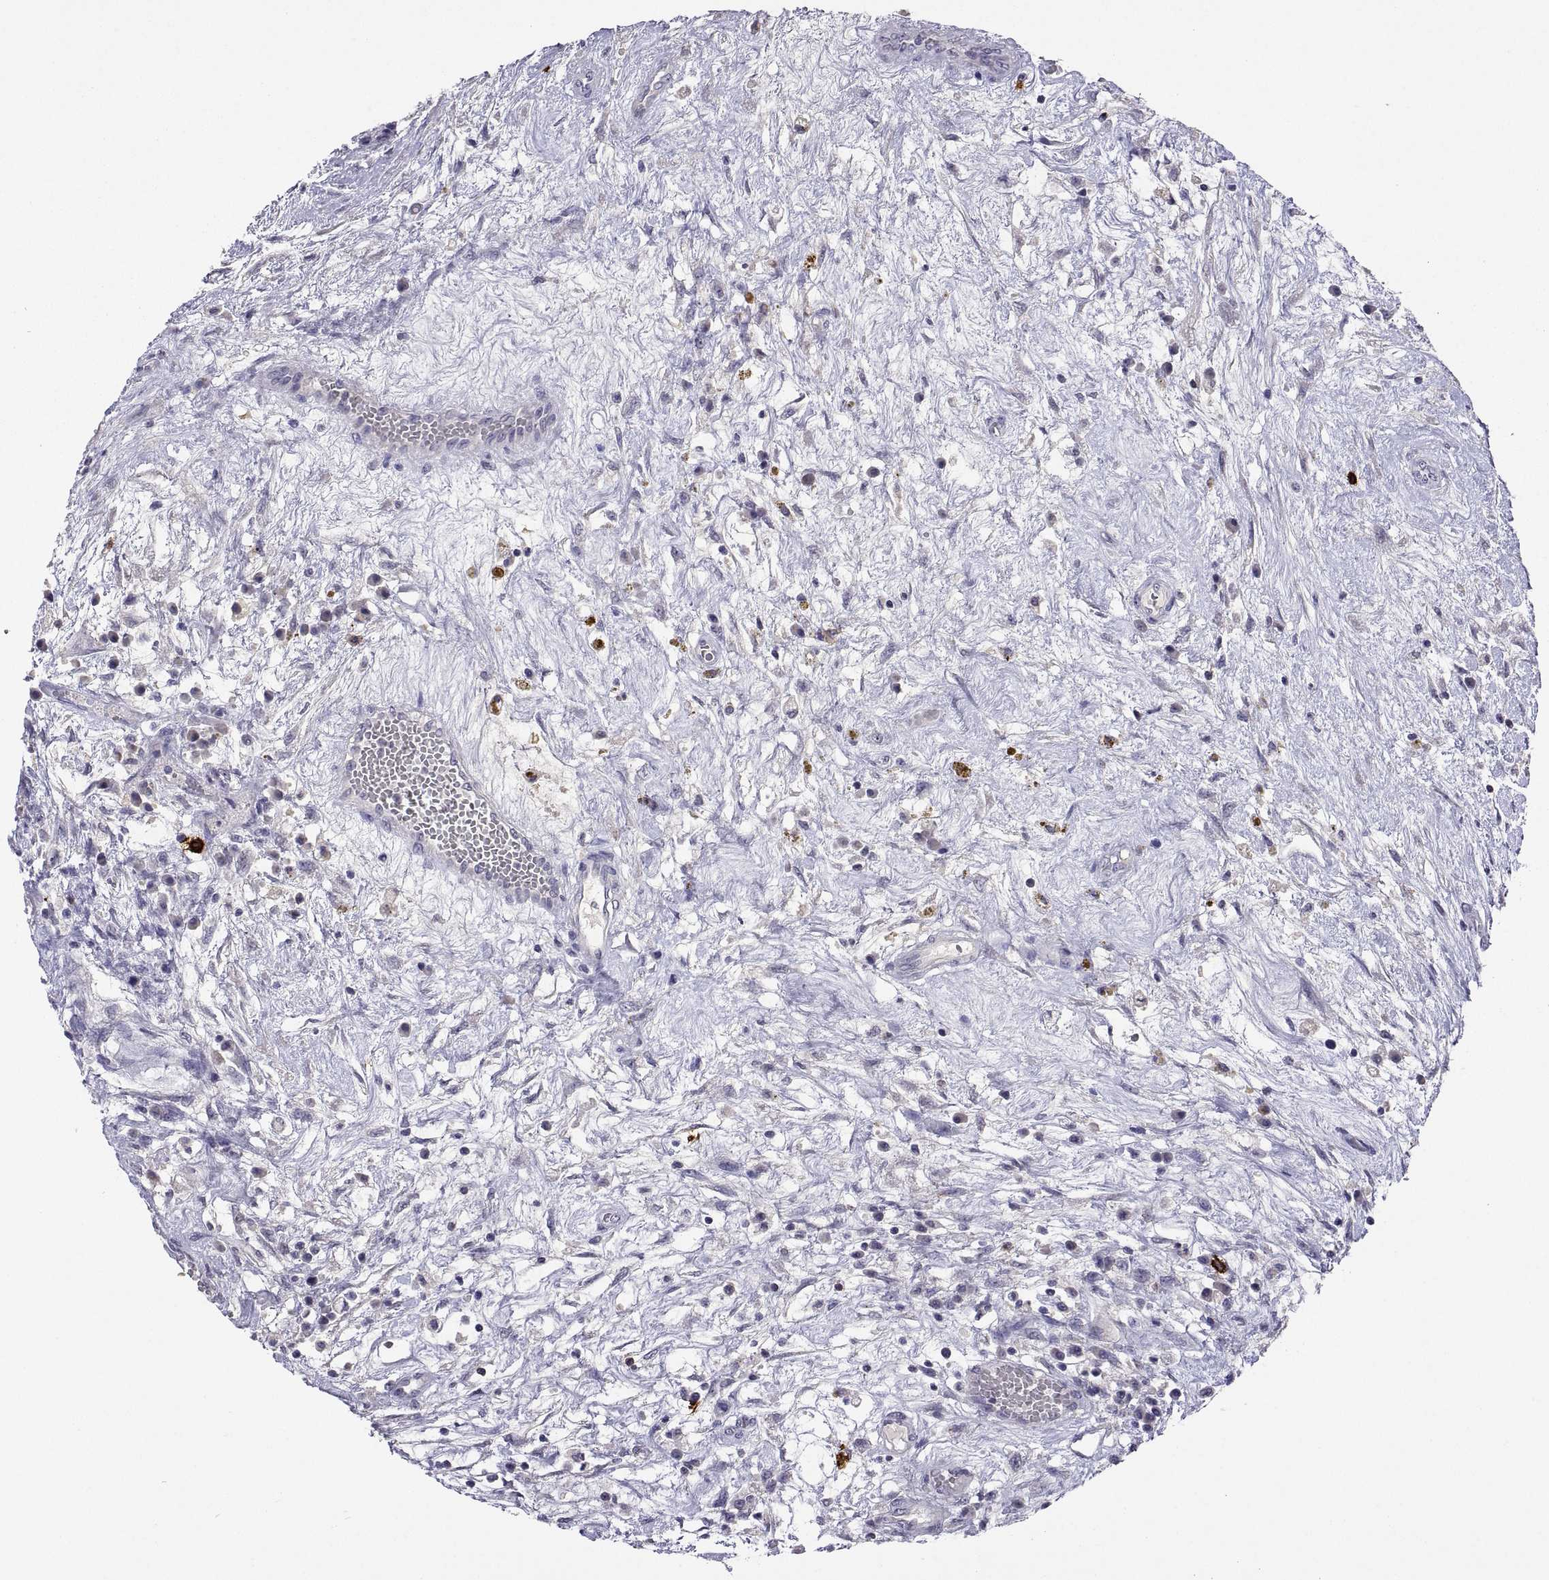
{"staining": {"intensity": "negative", "quantity": "none", "location": "none"}, "tissue": "testis cancer", "cell_type": "Tumor cells", "image_type": "cancer", "snomed": [{"axis": "morphology", "description": "Normal tissue, NOS"}, {"axis": "morphology", "description": "Carcinoma, Embryonal, NOS"}, {"axis": "topography", "description": "Testis"}], "caption": "A photomicrograph of testis cancer (embryonal carcinoma) stained for a protein exhibits no brown staining in tumor cells. The staining was performed using DAB to visualize the protein expression in brown, while the nuclei were stained in blue with hematoxylin (Magnification: 20x).", "gene": "MS4A1", "patient": {"sex": "male", "age": 32}}